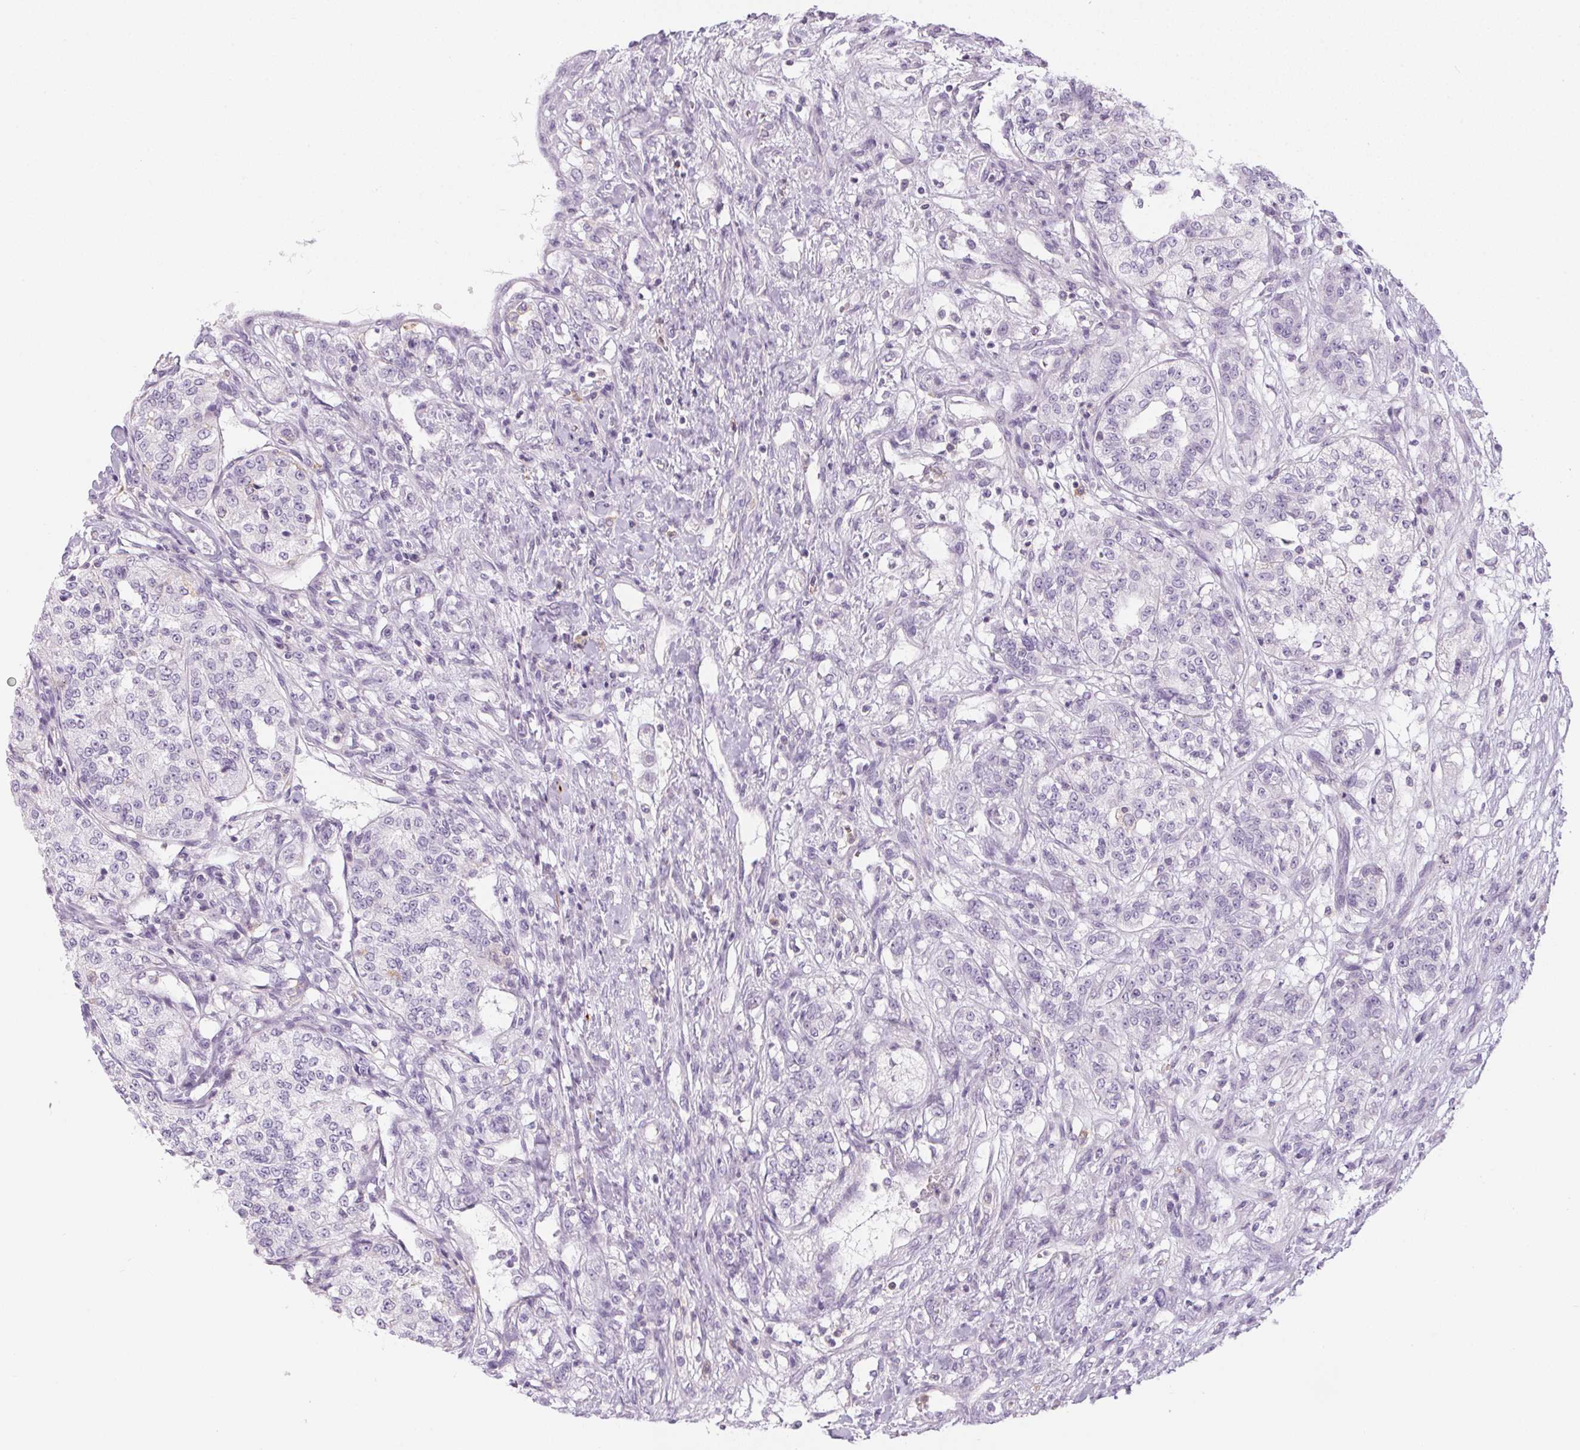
{"staining": {"intensity": "negative", "quantity": "none", "location": "none"}, "tissue": "renal cancer", "cell_type": "Tumor cells", "image_type": "cancer", "snomed": [{"axis": "morphology", "description": "Adenocarcinoma, NOS"}, {"axis": "topography", "description": "Kidney"}], "caption": "Renal cancer (adenocarcinoma) stained for a protein using IHC displays no staining tumor cells.", "gene": "ECPAS", "patient": {"sex": "female", "age": 63}}